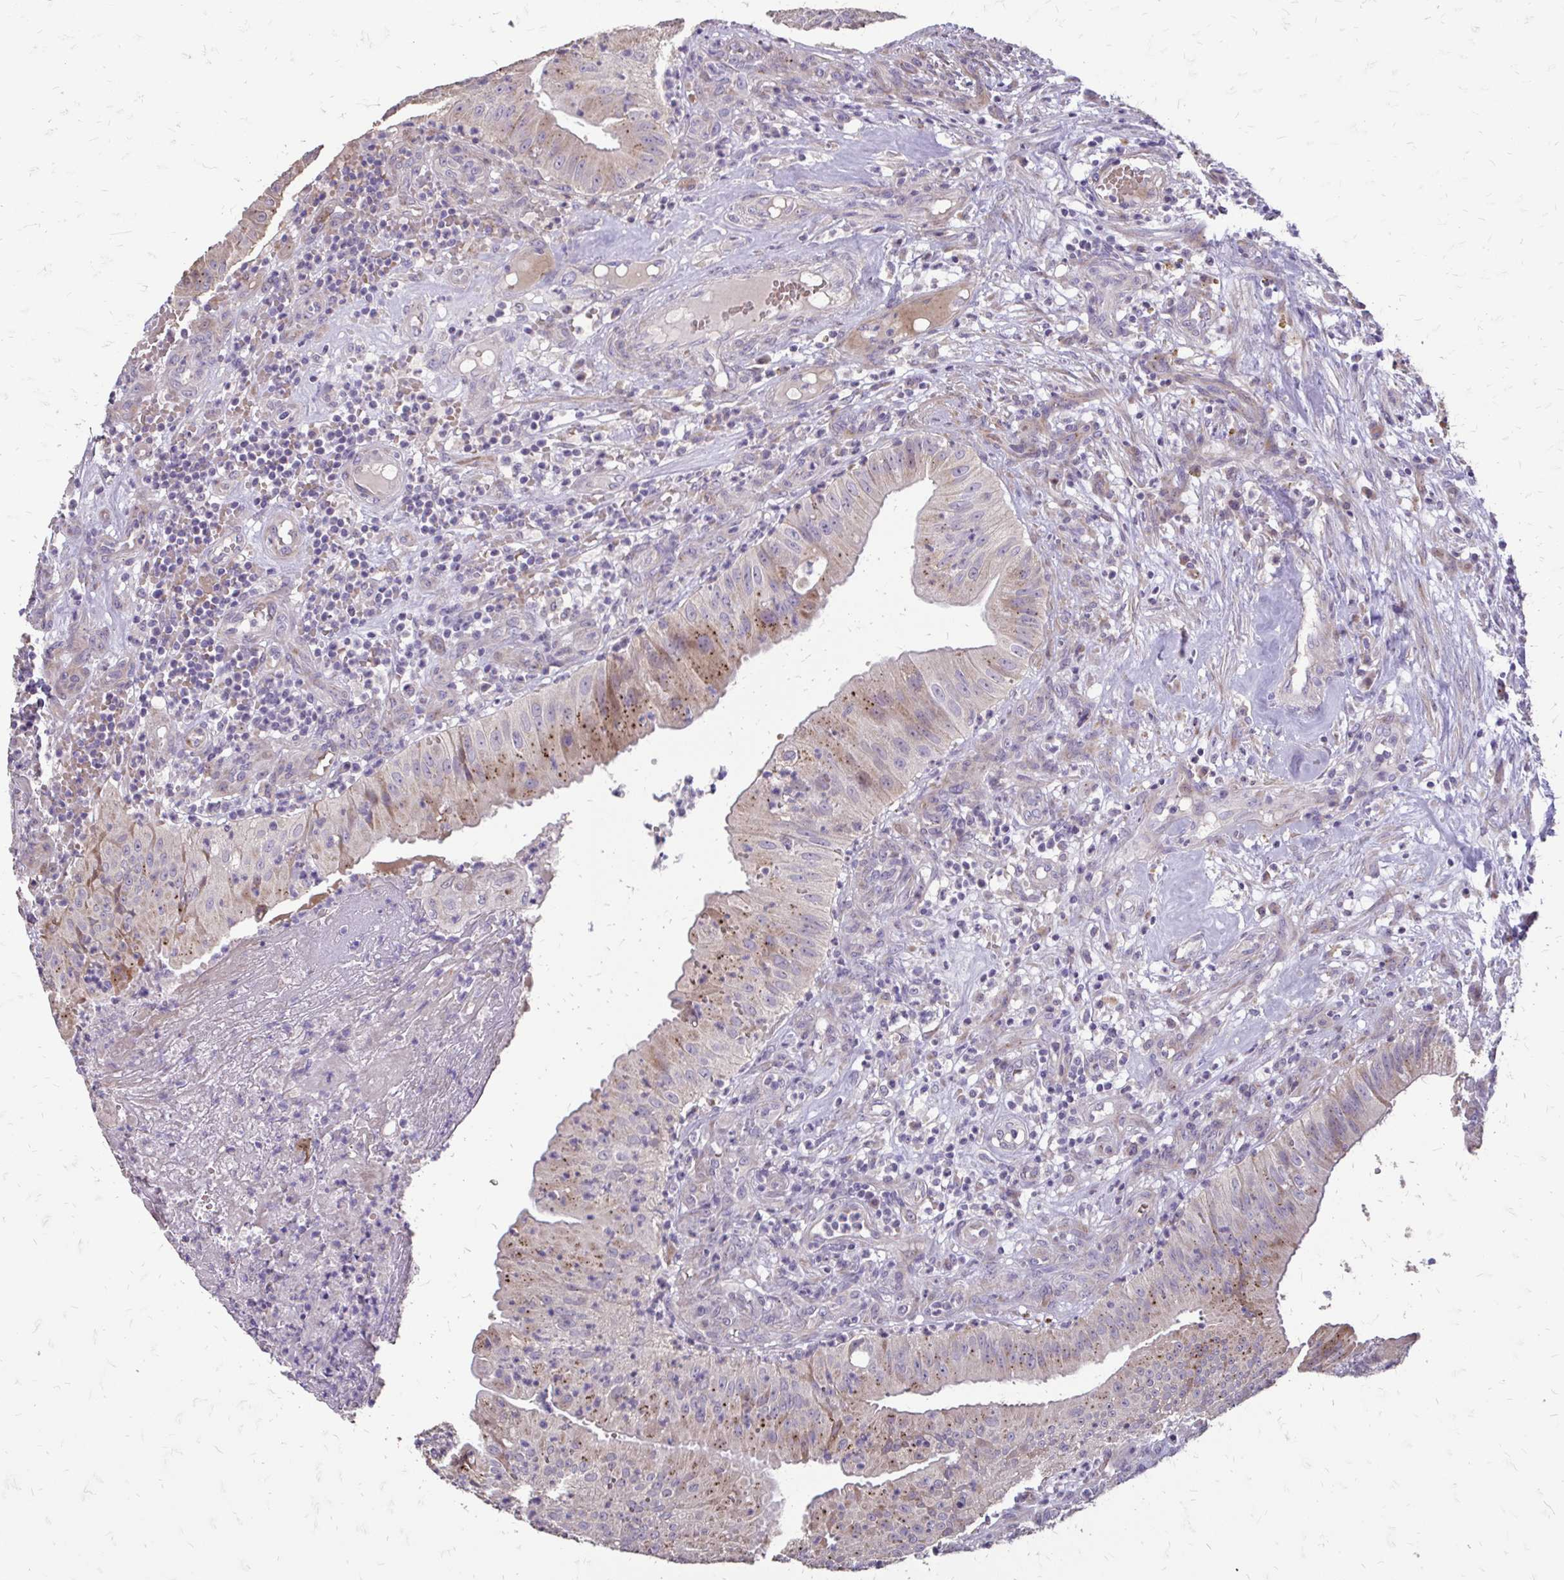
{"staining": {"intensity": "moderate", "quantity": "25%-75%", "location": "cytoplasmic/membranous"}, "tissue": "head and neck cancer", "cell_type": "Tumor cells", "image_type": "cancer", "snomed": [{"axis": "morphology", "description": "Adenocarcinoma, NOS"}, {"axis": "topography", "description": "Head-Neck"}], "caption": "Brown immunohistochemical staining in human head and neck cancer (adenocarcinoma) demonstrates moderate cytoplasmic/membranous expression in about 25%-75% of tumor cells.", "gene": "MYORG", "patient": {"sex": "male", "age": 44}}